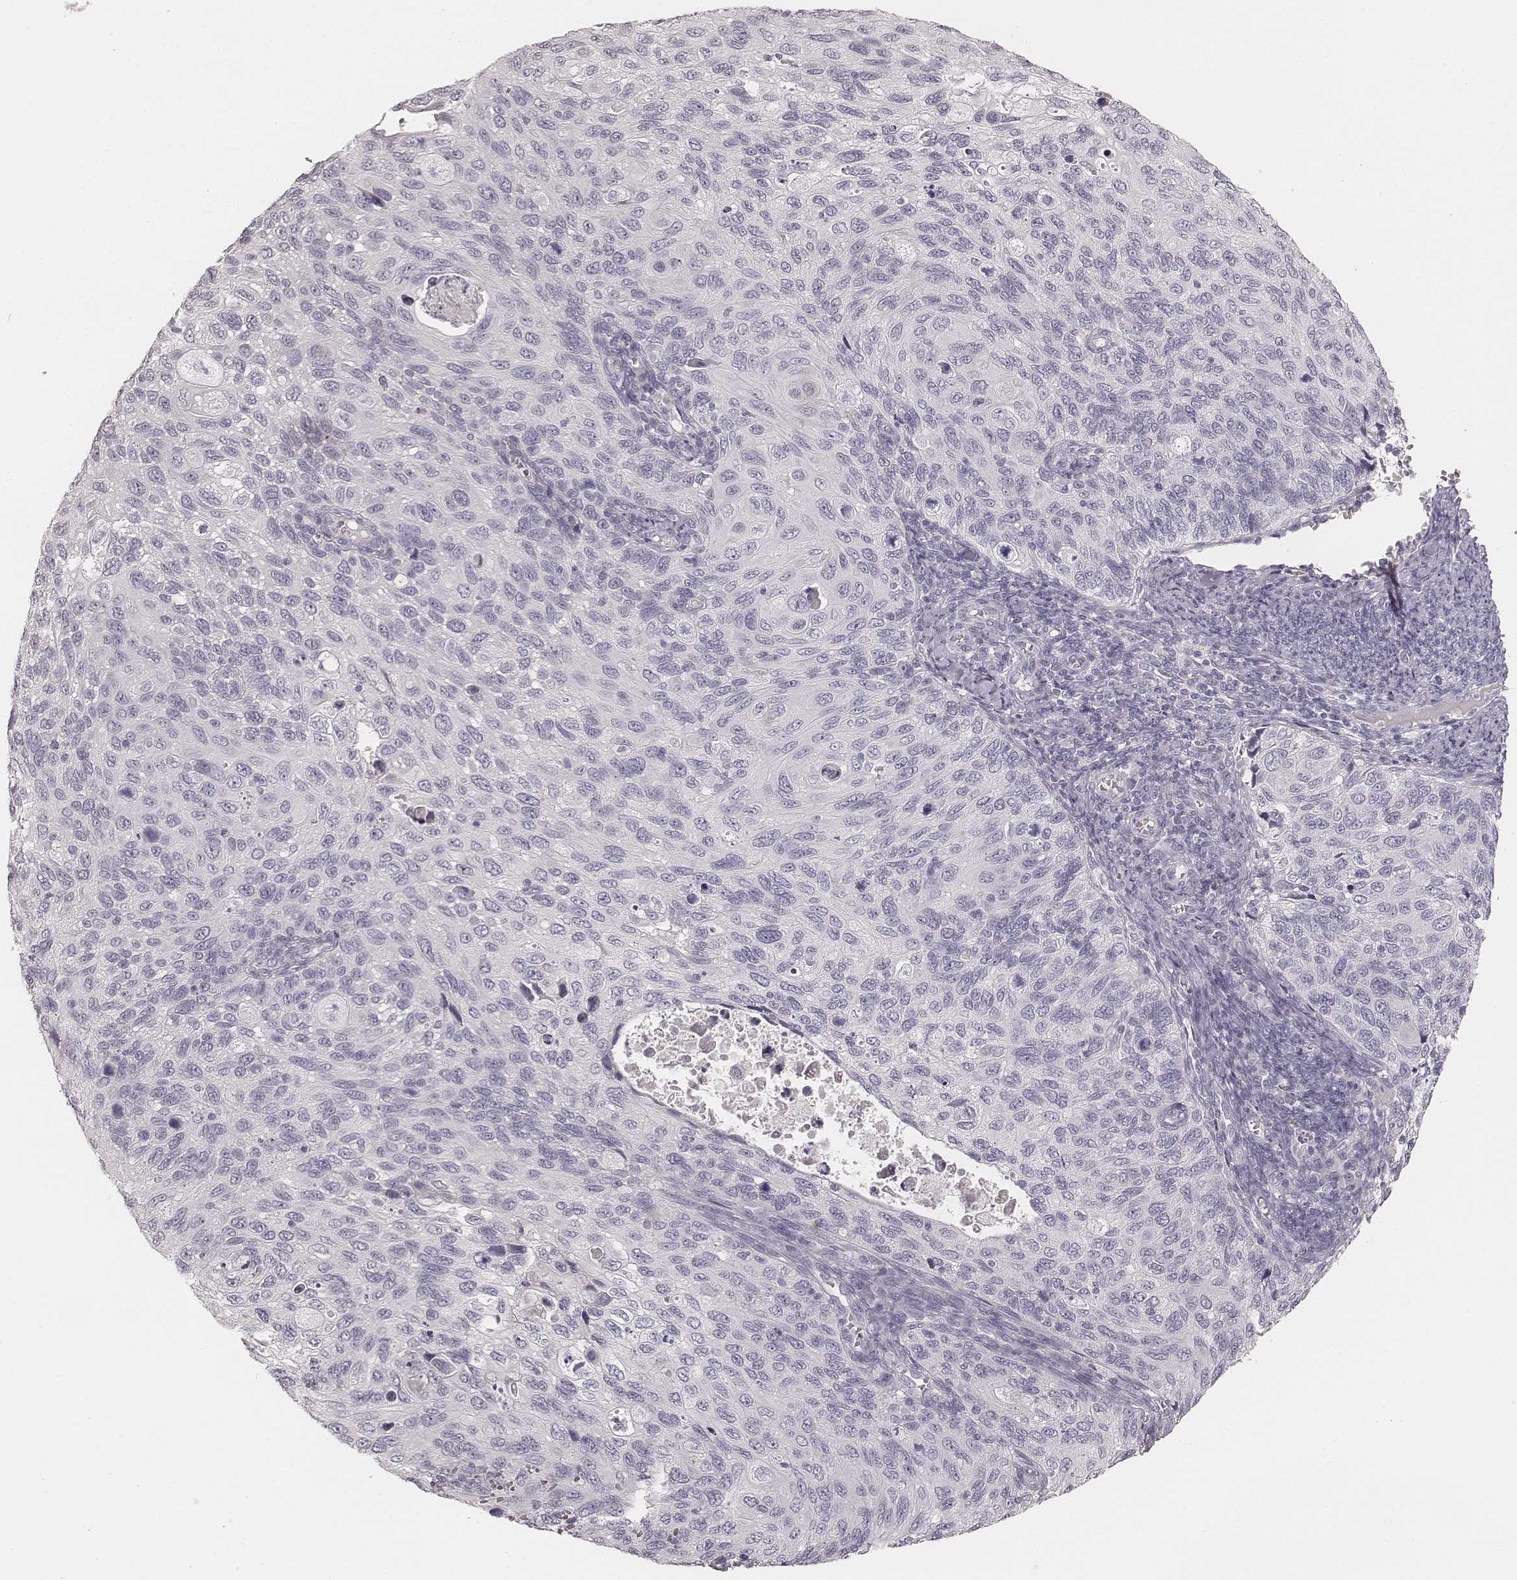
{"staining": {"intensity": "negative", "quantity": "none", "location": "none"}, "tissue": "cervical cancer", "cell_type": "Tumor cells", "image_type": "cancer", "snomed": [{"axis": "morphology", "description": "Squamous cell carcinoma, NOS"}, {"axis": "topography", "description": "Cervix"}], "caption": "Squamous cell carcinoma (cervical) was stained to show a protein in brown. There is no significant positivity in tumor cells.", "gene": "KRT31", "patient": {"sex": "female", "age": 70}}